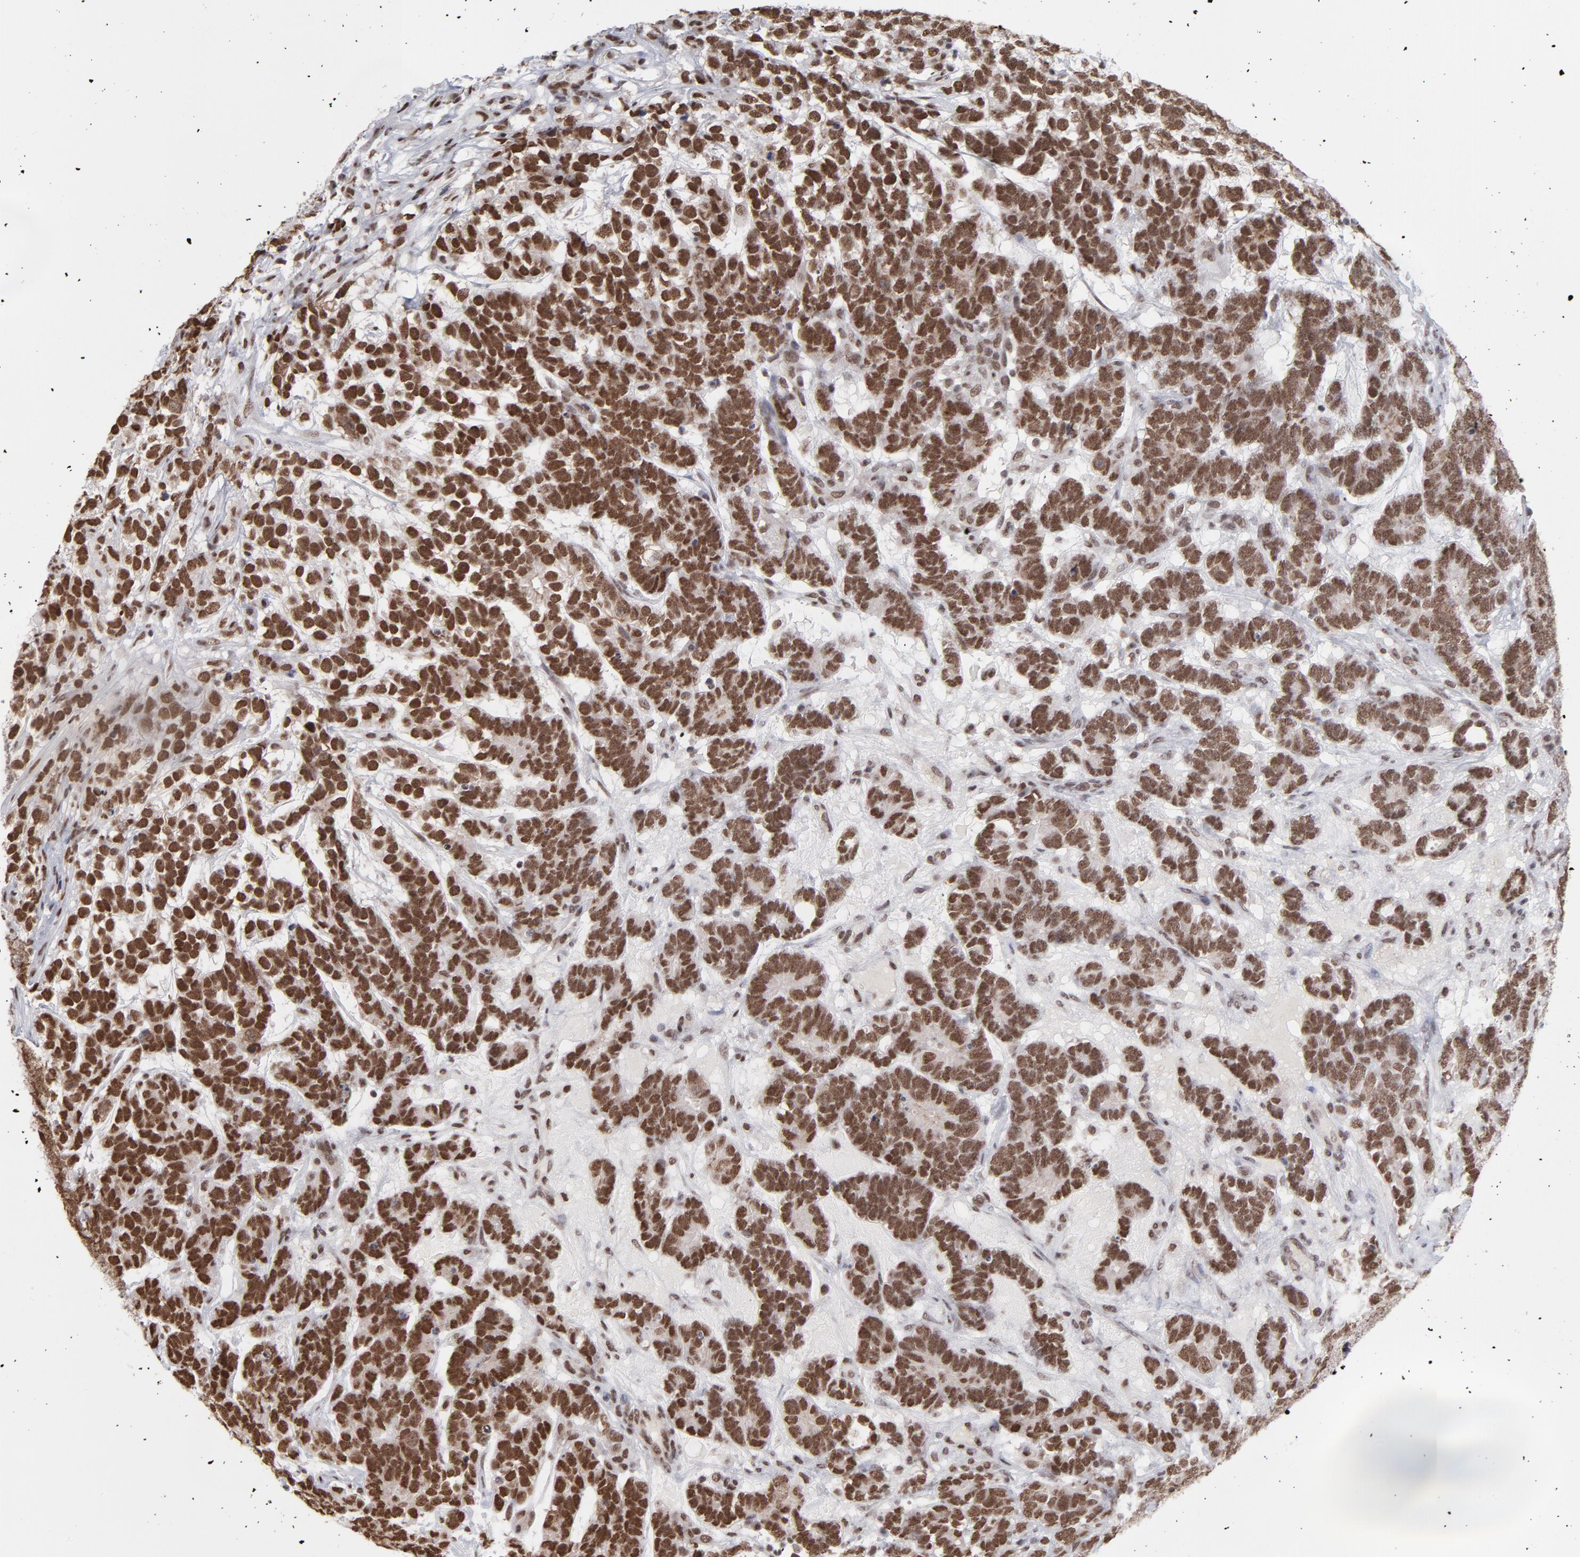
{"staining": {"intensity": "strong", "quantity": ">75%", "location": "cytoplasmic/membranous,nuclear"}, "tissue": "testis cancer", "cell_type": "Tumor cells", "image_type": "cancer", "snomed": [{"axis": "morphology", "description": "Carcinoma, Embryonal, NOS"}, {"axis": "topography", "description": "Testis"}], "caption": "An image showing strong cytoplasmic/membranous and nuclear staining in about >75% of tumor cells in embryonal carcinoma (testis), as visualized by brown immunohistochemical staining.", "gene": "ZNF3", "patient": {"sex": "male", "age": 26}}